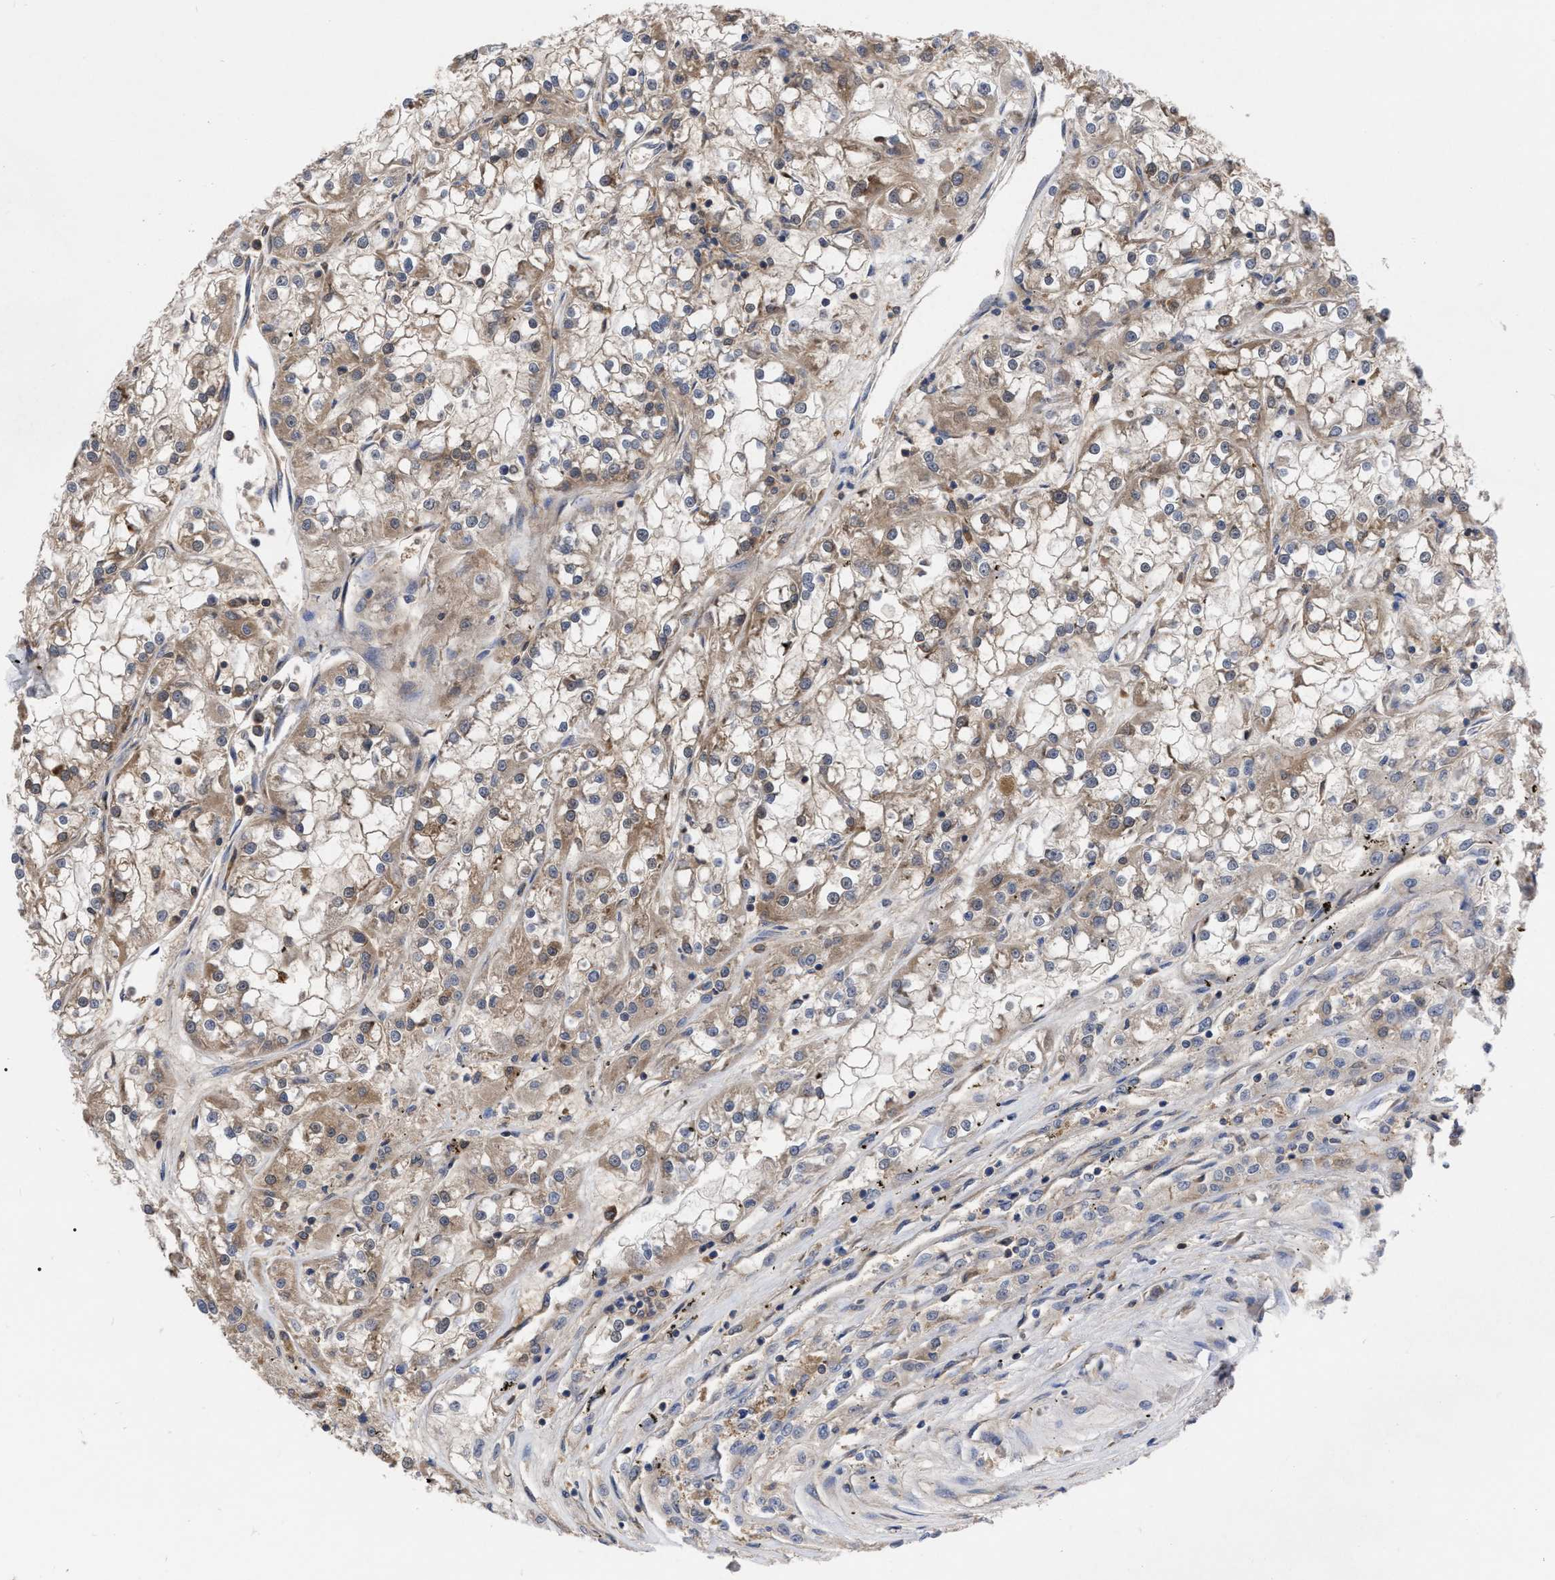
{"staining": {"intensity": "weak", "quantity": ">75%", "location": "cytoplasmic/membranous"}, "tissue": "renal cancer", "cell_type": "Tumor cells", "image_type": "cancer", "snomed": [{"axis": "morphology", "description": "Adenocarcinoma, NOS"}, {"axis": "topography", "description": "Kidney"}], "caption": "Tumor cells exhibit weak cytoplasmic/membranous staining in approximately >75% of cells in renal cancer.", "gene": "CDKN2C", "patient": {"sex": "female", "age": 52}}